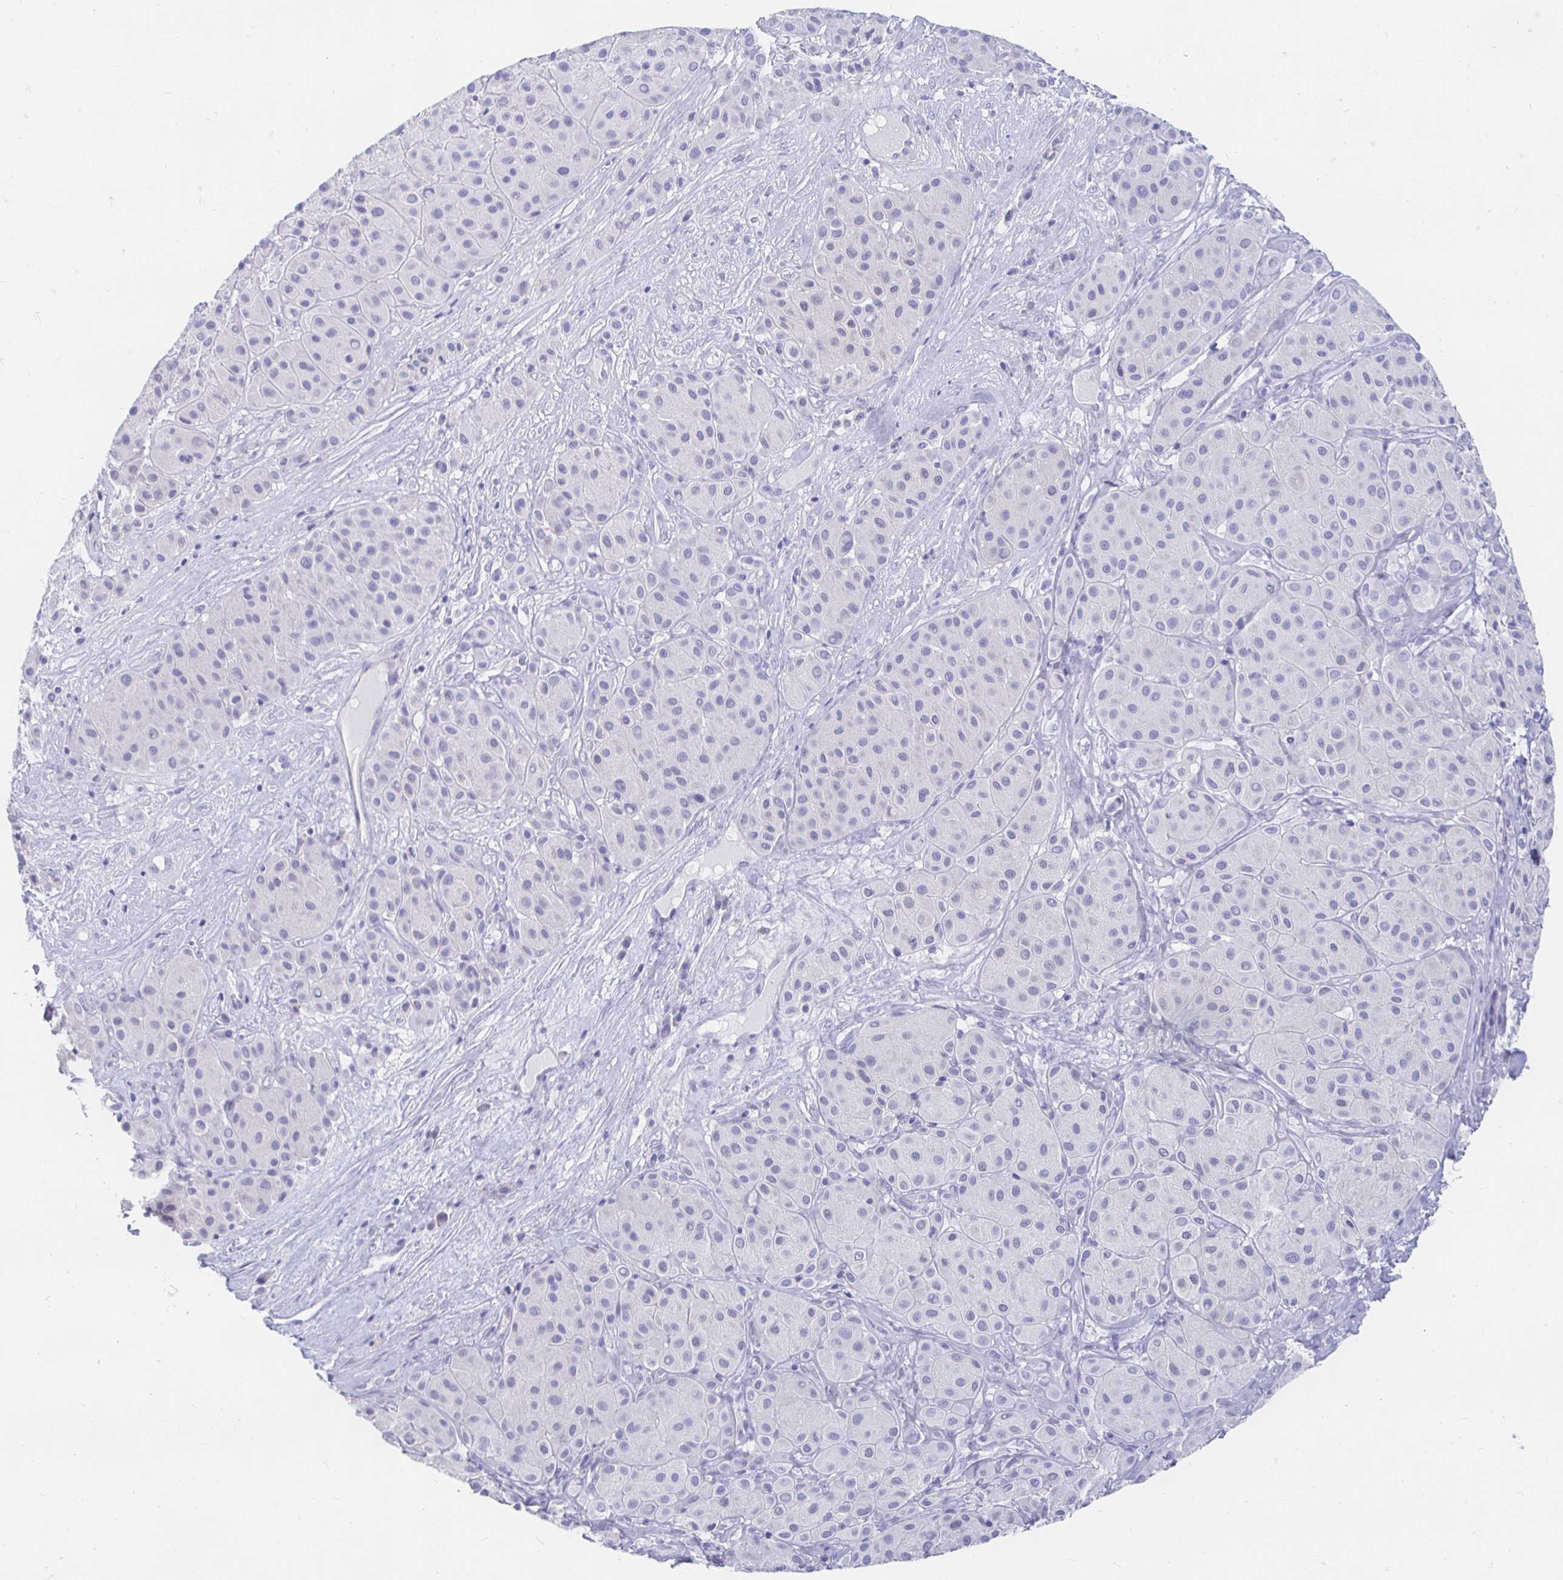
{"staining": {"intensity": "negative", "quantity": "none", "location": "none"}, "tissue": "melanoma", "cell_type": "Tumor cells", "image_type": "cancer", "snomed": [{"axis": "morphology", "description": "Malignant melanoma, Metastatic site"}, {"axis": "topography", "description": "Smooth muscle"}], "caption": "Immunohistochemistry micrograph of neoplastic tissue: malignant melanoma (metastatic site) stained with DAB reveals no significant protein staining in tumor cells.", "gene": "PEG10", "patient": {"sex": "male", "age": 41}}